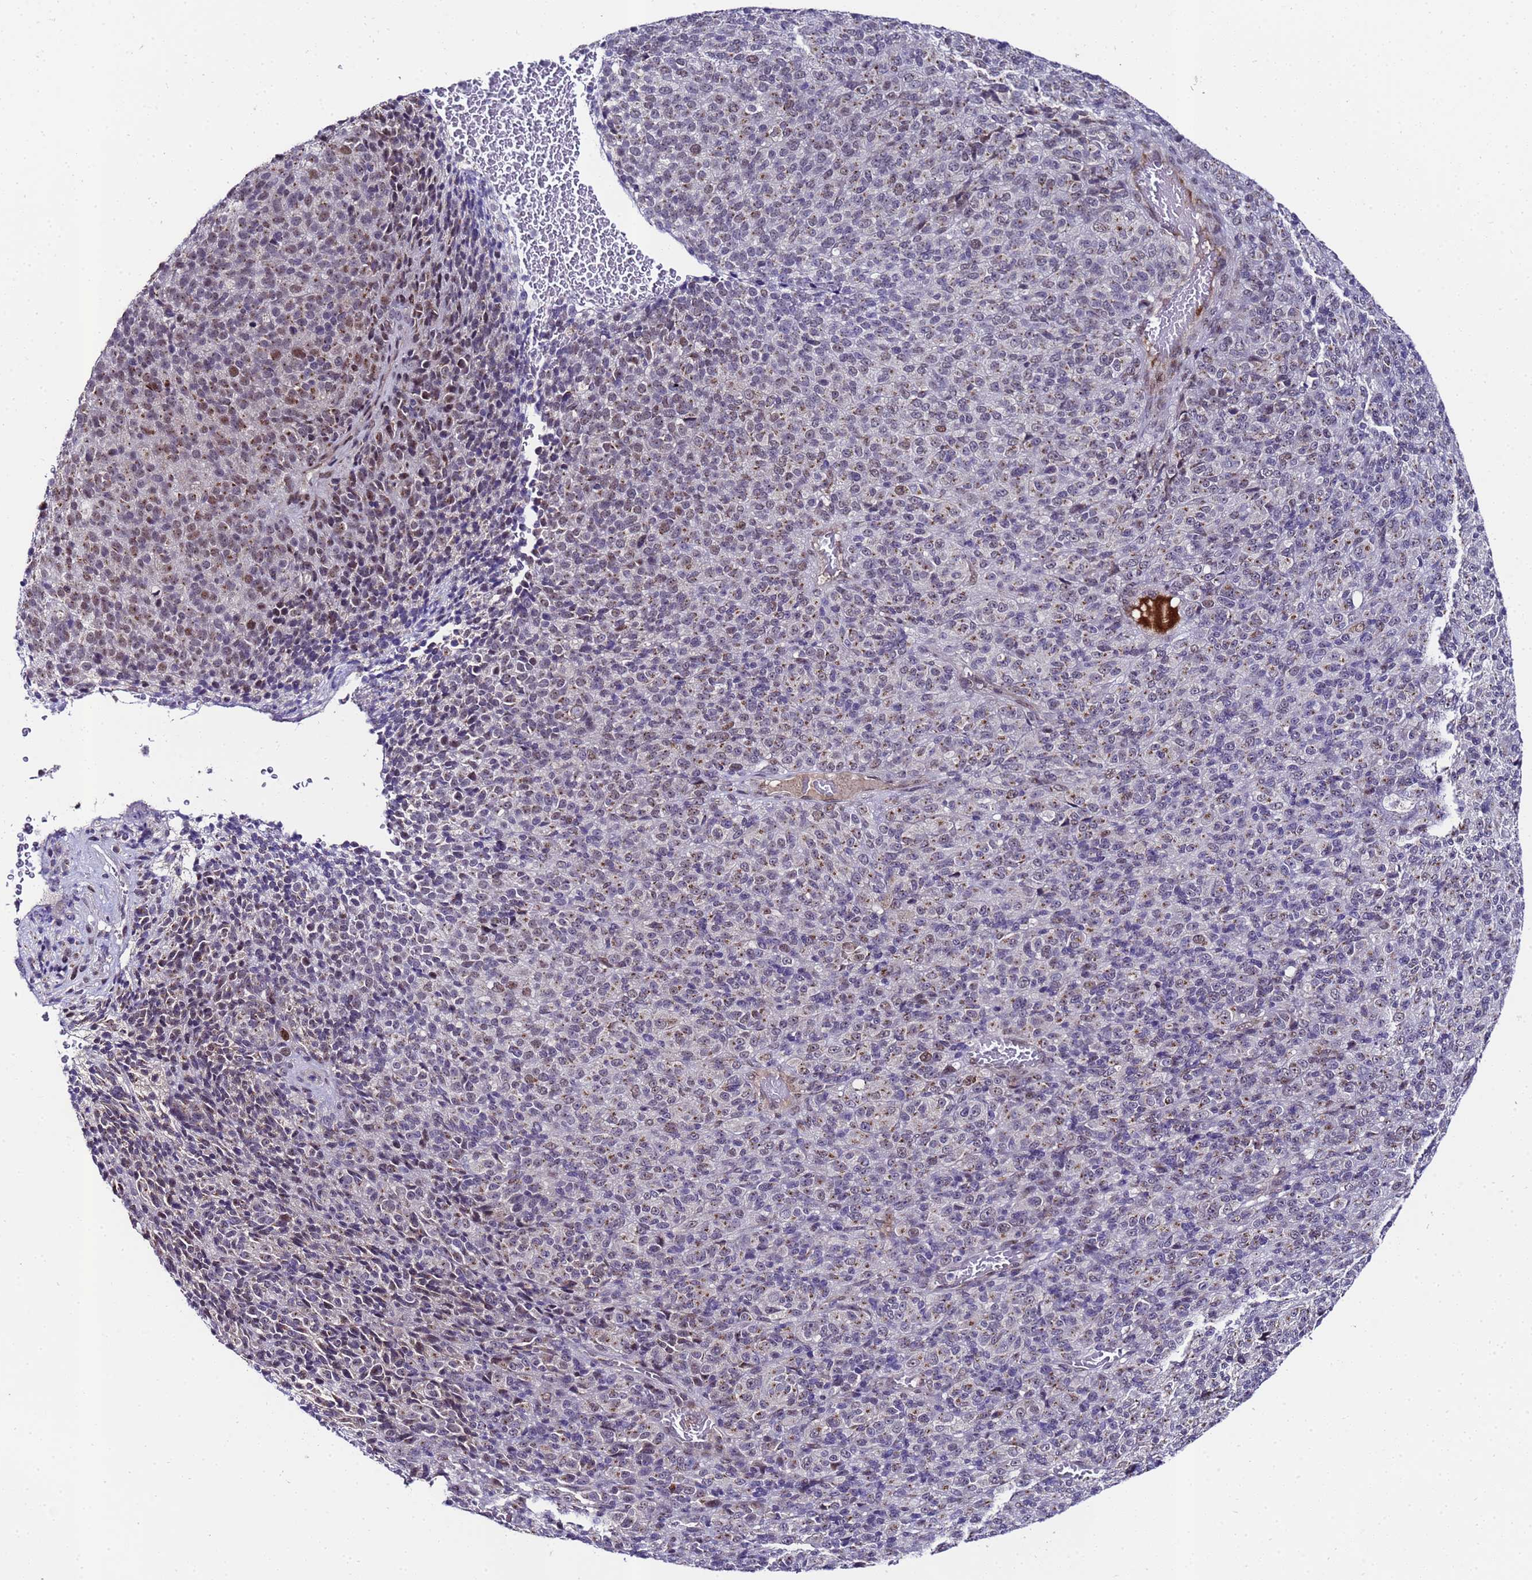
{"staining": {"intensity": "moderate", "quantity": "25%-75%", "location": "cytoplasmic/membranous,nuclear"}, "tissue": "melanoma", "cell_type": "Tumor cells", "image_type": "cancer", "snomed": [{"axis": "morphology", "description": "Malignant melanoma, Metastatic site"}, {"axis": "topography", "description": "Brain"}], "caption": "Protein expression analysis of melanoma shows moderate cytoplasmic/membranous and nuclear positivity in about 25%-75% of tumor cells.", "gene": "C19orf47", "patient": {"sex": "female", "age": 56}}